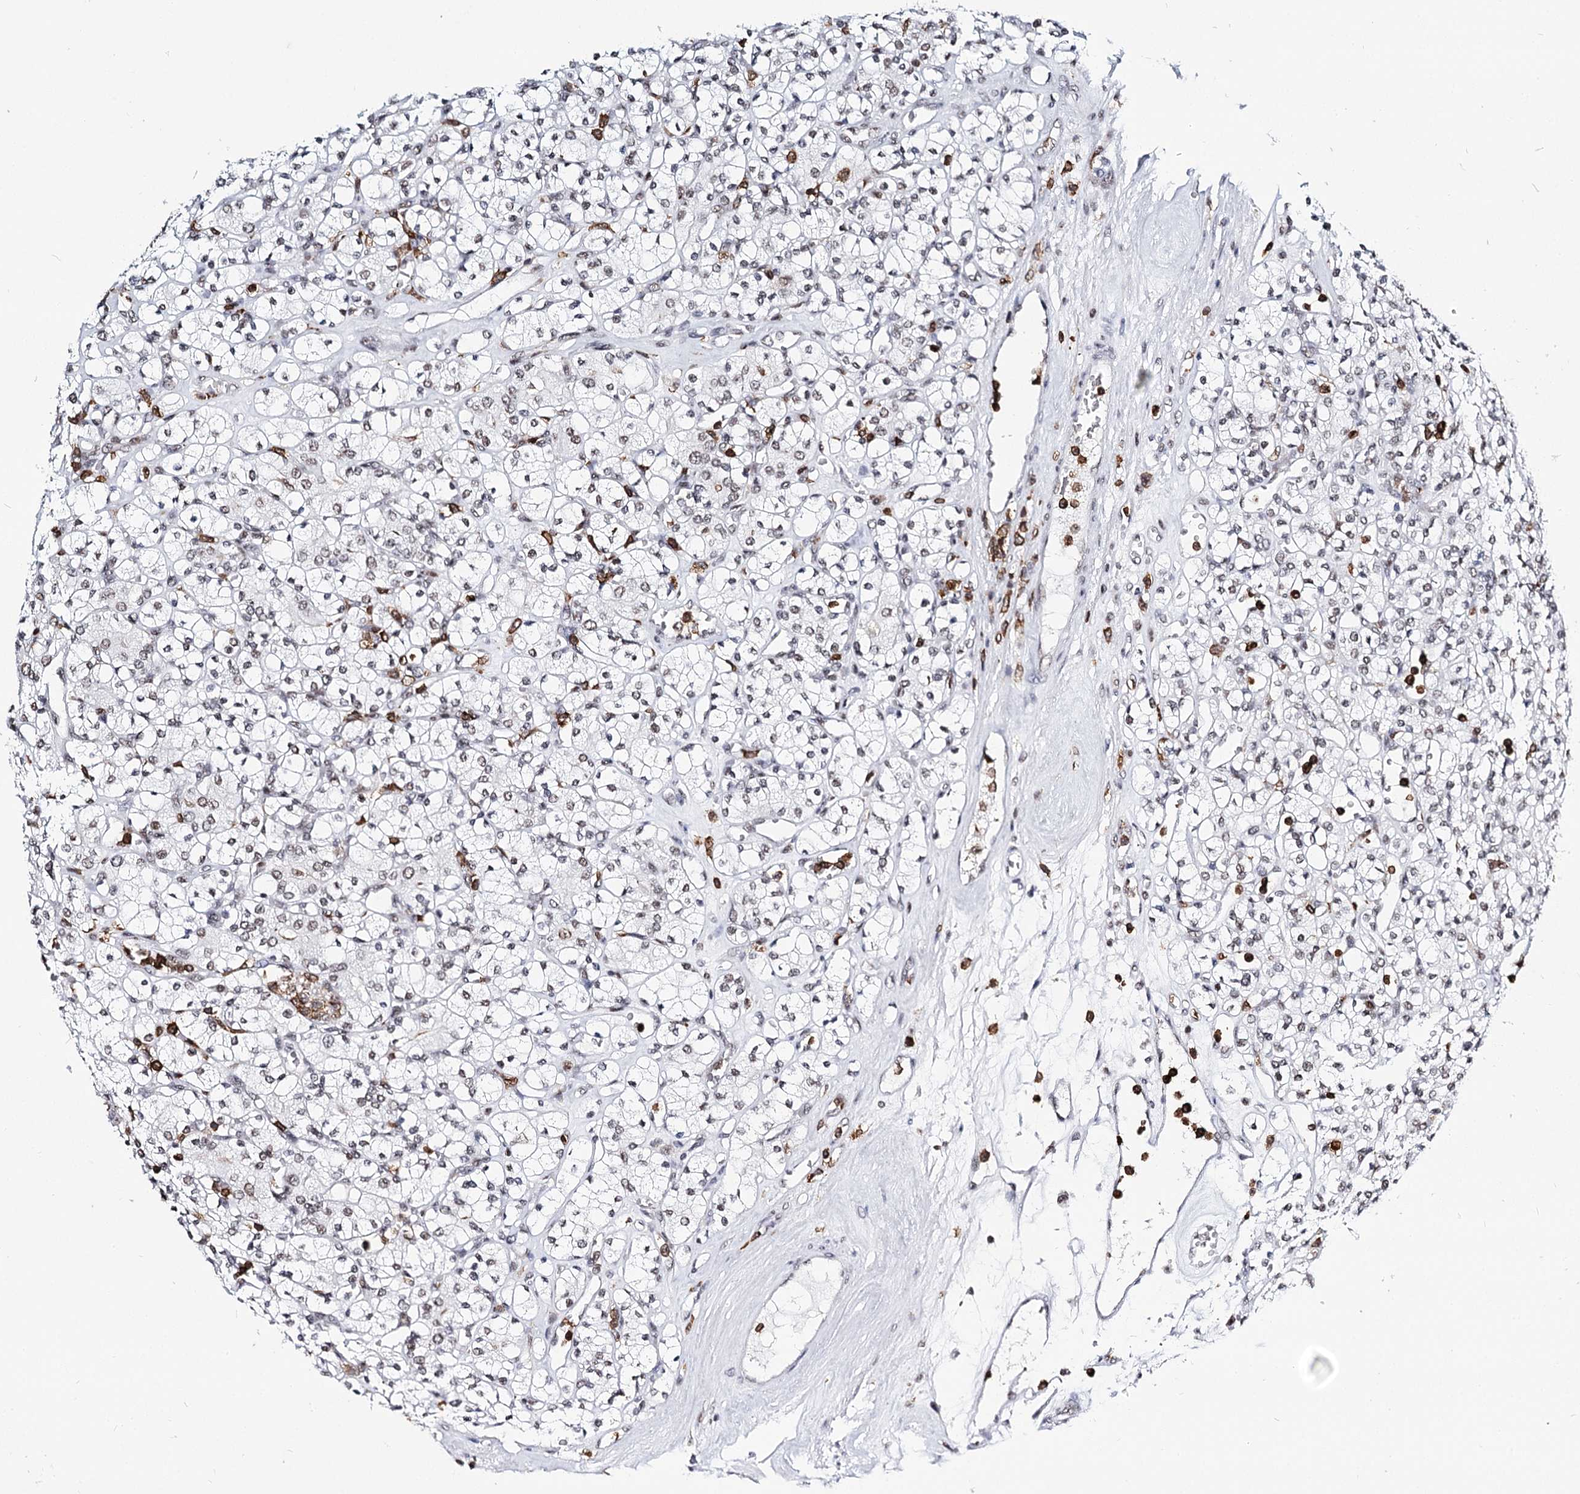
{"staining": {"intensity": "negative", "quantity": "none", "location": "none"}, "tissue": "renal cancer", "cell_type": "Tumor cells", "image_type": "cancer", "snomed": [{"axis": "morphology", "description": "Adenocarcinoma, NOS"}, {"axis": "topography", "description": "Kidney"}], "caption": "Adenocarcinoma (renal) stained for a protein using immunohistochemistry (IHC) shows no positivity tumor cells.", "gene": "BARD1", "patient": {"sex": "male", "age": 77}}